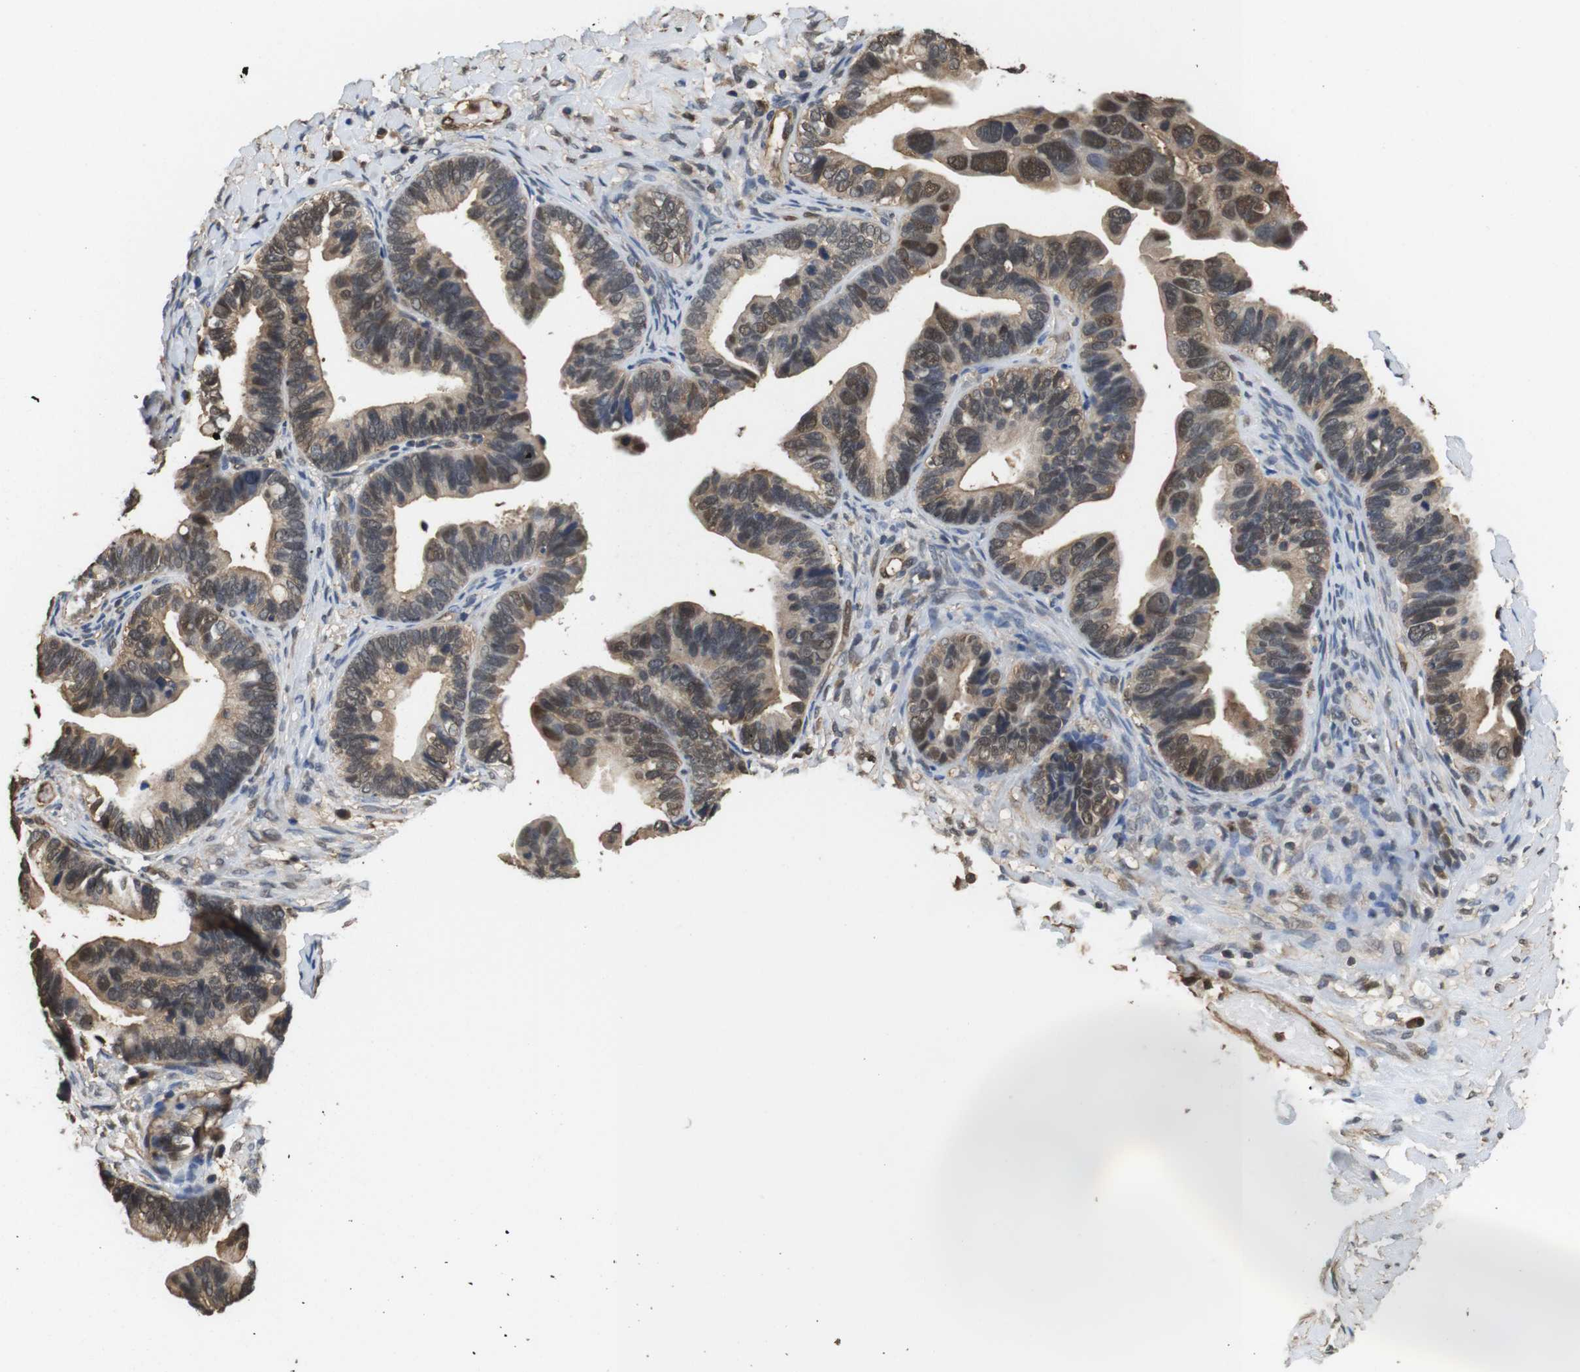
{"staining": {"intensity": "moderate", "quantity": "25%-75%", "location": "cytoplasmic/membranous,nuclear"}, "tissue": "ovarian cancer", "cell_type": "Tumor cells", "image_type": "cancer", "snomed": [{"axis": "morphology", "description": "Cystadenocarcinoma, serous, NOS"}, {"axis": "topography", "description": "Ovary"}], "caption": "Immunohistochemistry micrograph of human ovarian cancer (serous cystadenocarcinoma) stained for a protein (brown), which displays medium levels of moderate cytoplasmic/membranous and nuclear staining in about 25%-75% of tumor cells.", "gene": "LDHA", "patient": {"sex": "female", "age": 56}}